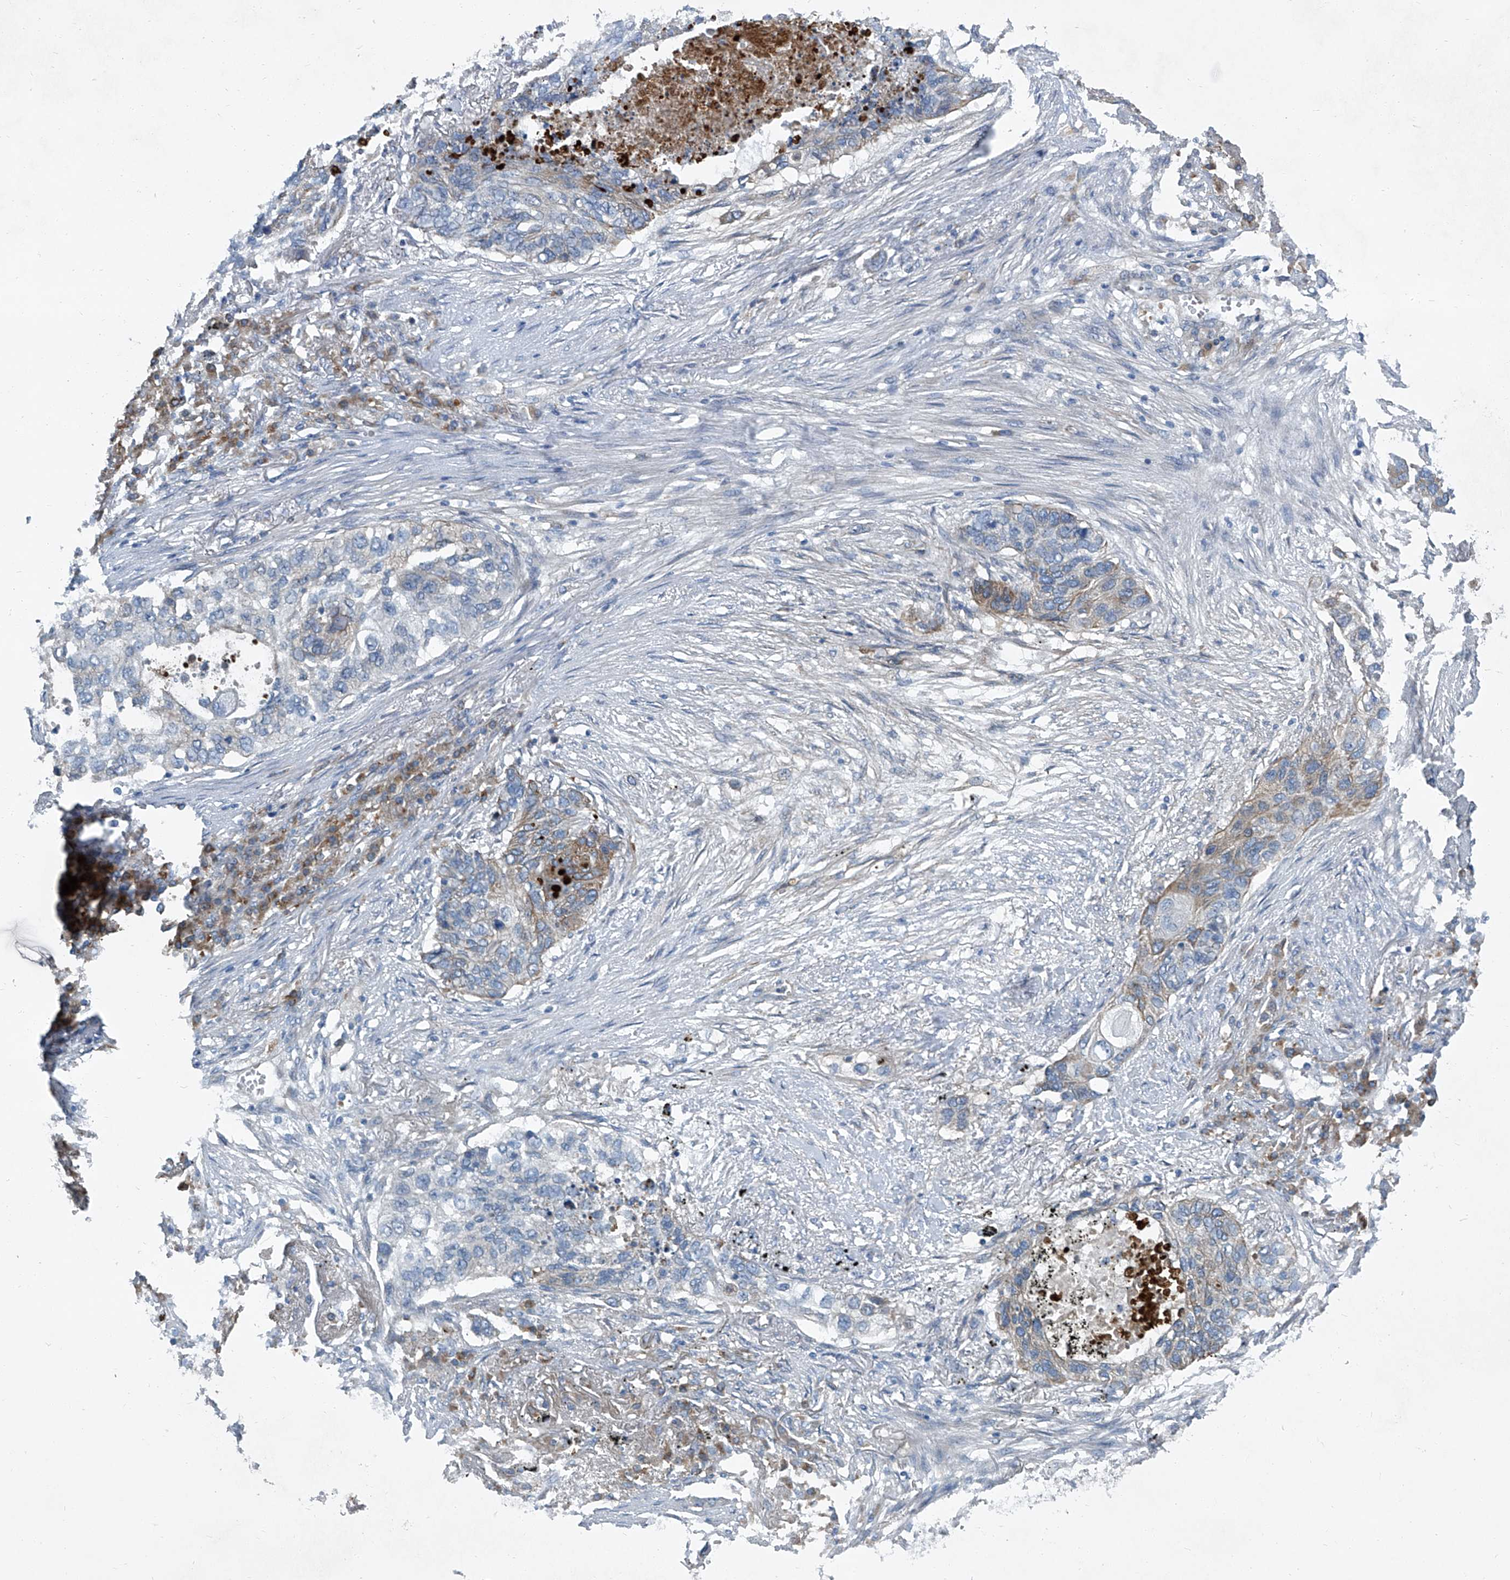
{"staining": {"intensity": "weak", "quantity": "25%-75%", "location": "cytoplasmic/membranous"}, "tissue": "lung cancer", "cell_type": "Tumor cells", "image_type": "cancer", "snomed": [{"axis": "morphology", "description": "Squamous cell carcinoma, NOS"}, {"axis": "topography", "description": "Lung"}], "caption": "The micrograph reveals immunohistochemical staining of squamous cell carcinoma (lung). There is weak cytoplasmic/membranous expression is appreciated in about 25%-75% of tumor cells.", "gene": "SLC26A11", "patient": {"sex": "female", "age": 63}}